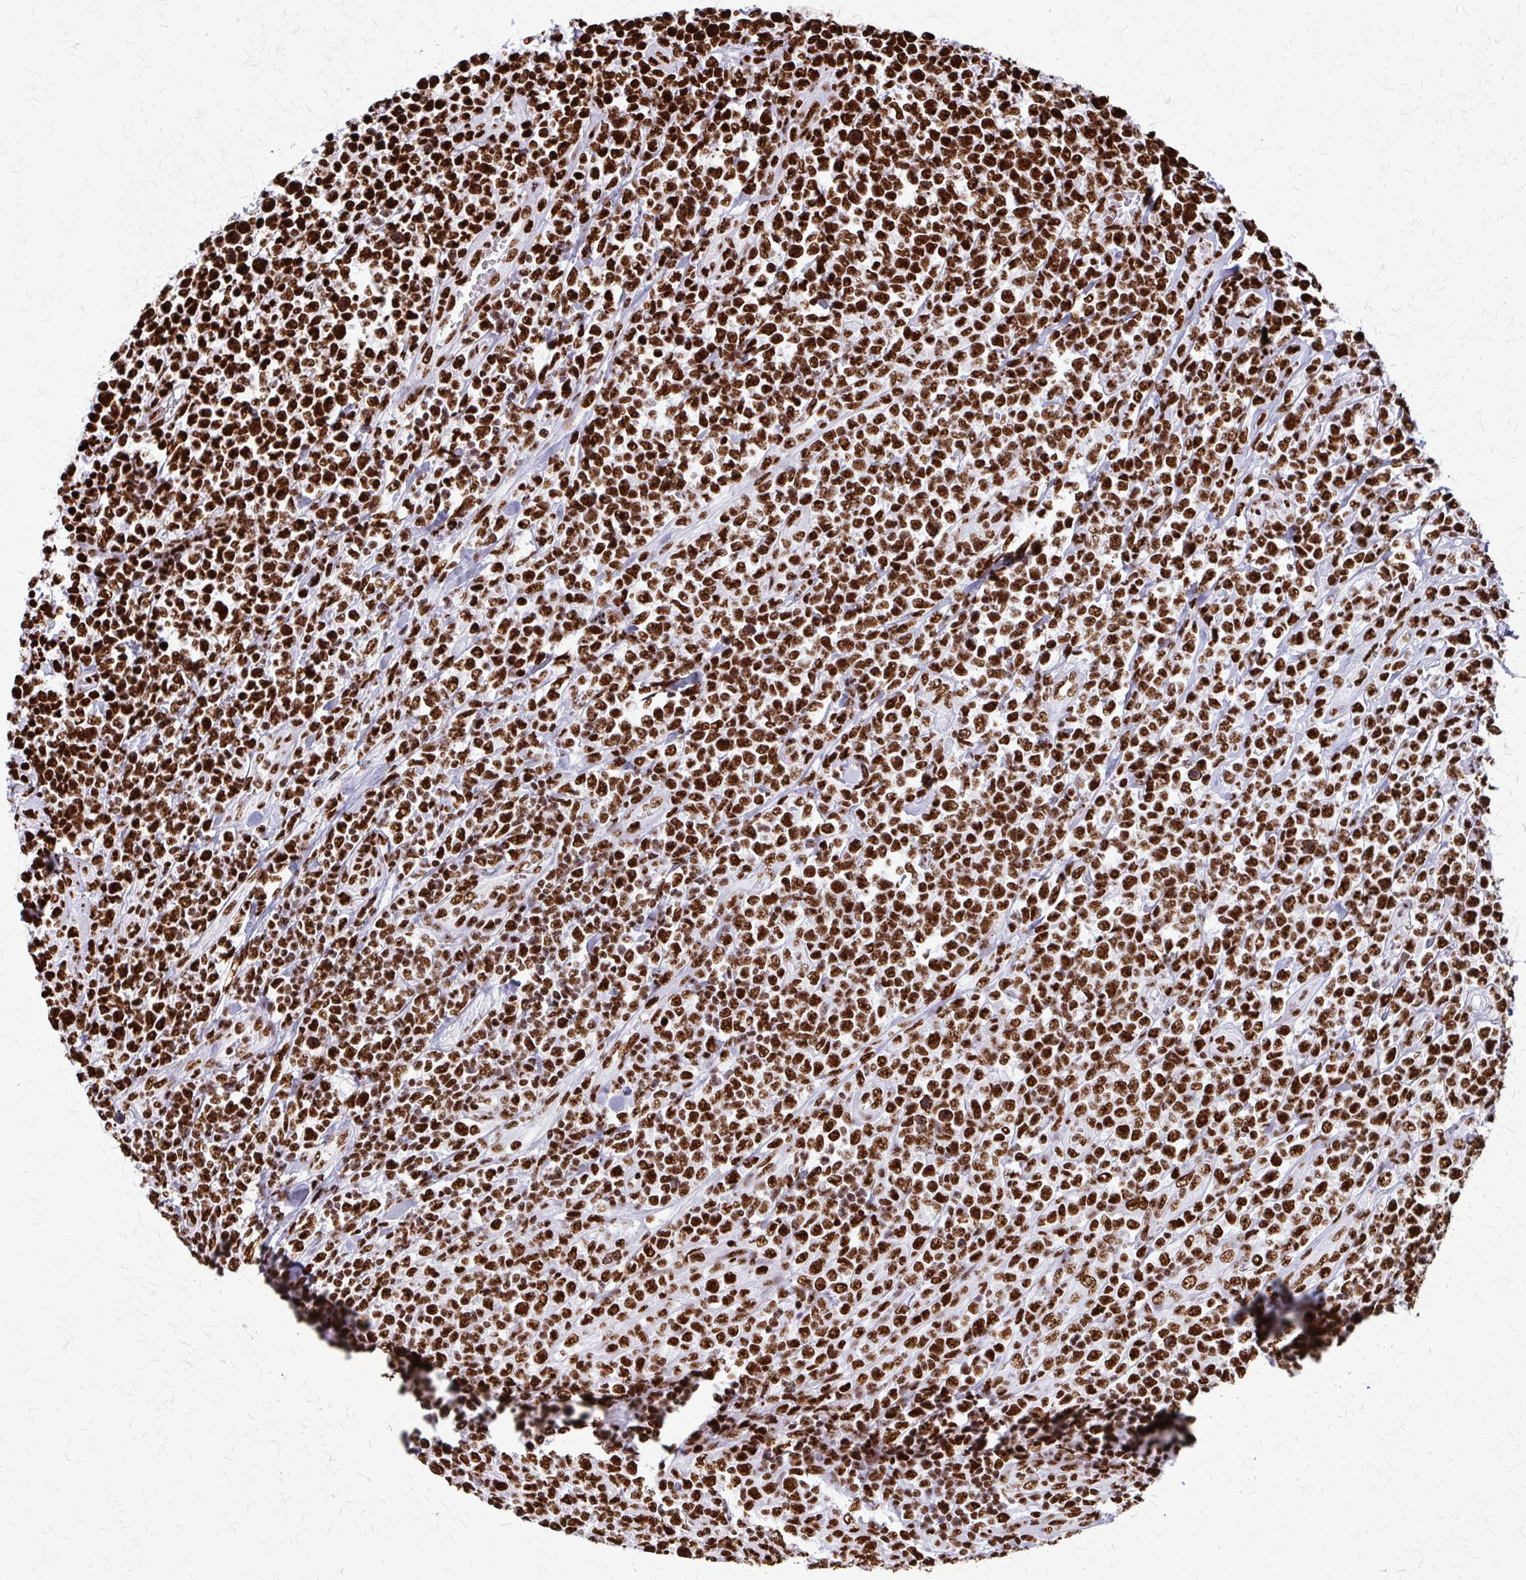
{"staining": {"intensity": "strong", "quantity": ">75%", "location": "nuclear"}, "tissue": "lymphoma", "cell_type": "Tumor cells", "image_type": "cancer", "snomed": [{"axis": "morphology", "description": "Malignant lymphoma, non-Hodgkin's type, High grade"}, {"axis": "topography", "description": "Soft tissue"}], "caption": "Immunohistochemistry (IHC) image of neoplastic tissue: lymphoma stained using immunohistochemistry exhibits high levels of strong protein expression localized specifically in the nuclear of tumor cells, appearing as a nuclear brown color.", "gene": "SFPQ", "patient": {"sex": "female", "age": 56}}